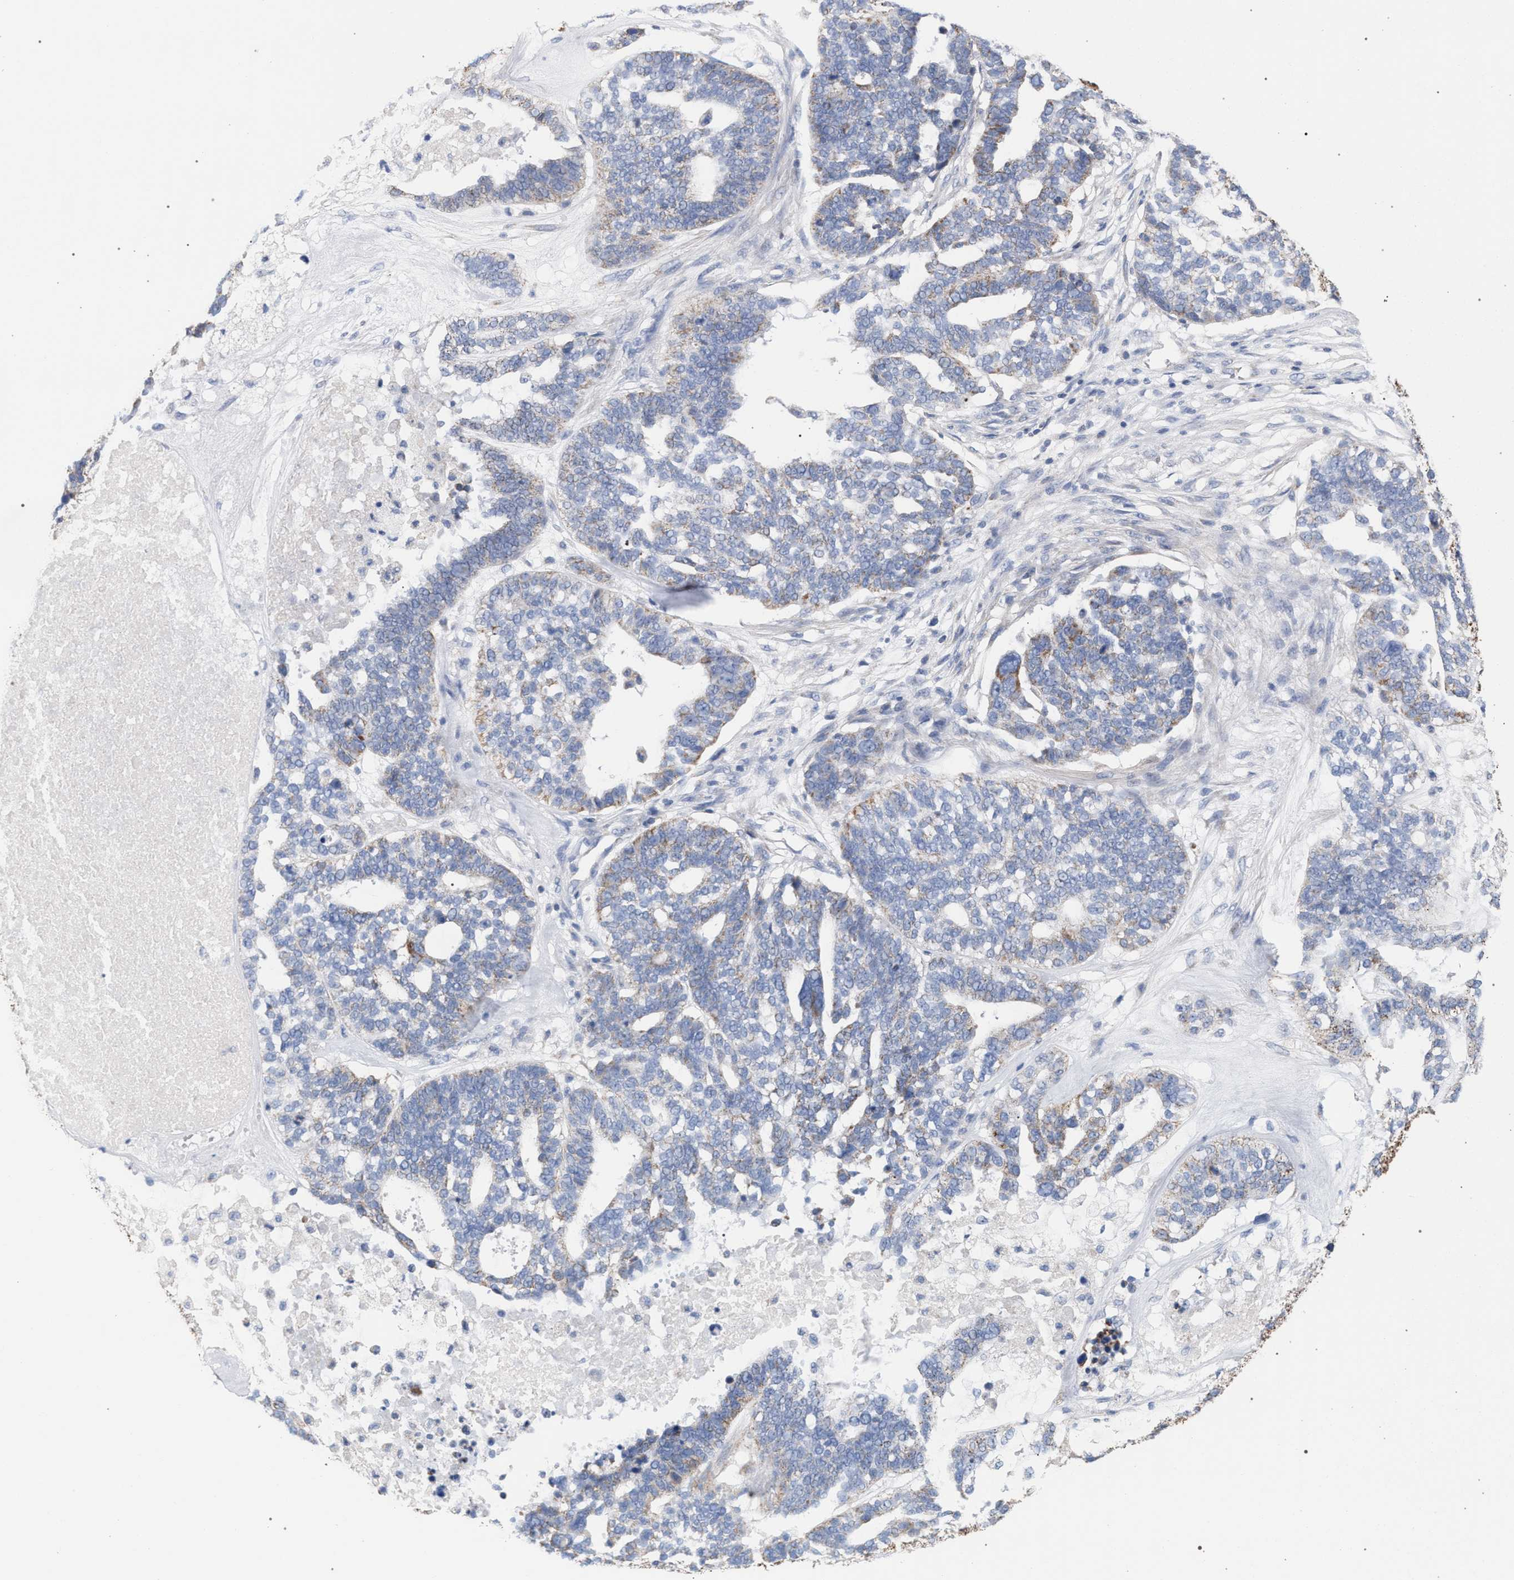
{"staining": {"intensity": "moderate", "quantity": "<25%", "location": "cytoplasmic/membranous"}, "tissue": "ovarian cancer", "cell_type": "Tumor cells", "image_type": "cancer", "snomed": [{"axis": "morphology", "description": "Cystadenocarcinoma, serous, NOS"}, {"axis": "topography", "description": "Ovary"}], "caption": "Ovarian cancer (serous cystadenocarcinoma) stained with DAB IHC exhibits low levels of moderate cytoplasmic/membranous staining in about <25% of tumor cells.", "gene": "ECI2", "patient": {"sex": "female", "age": 59}}